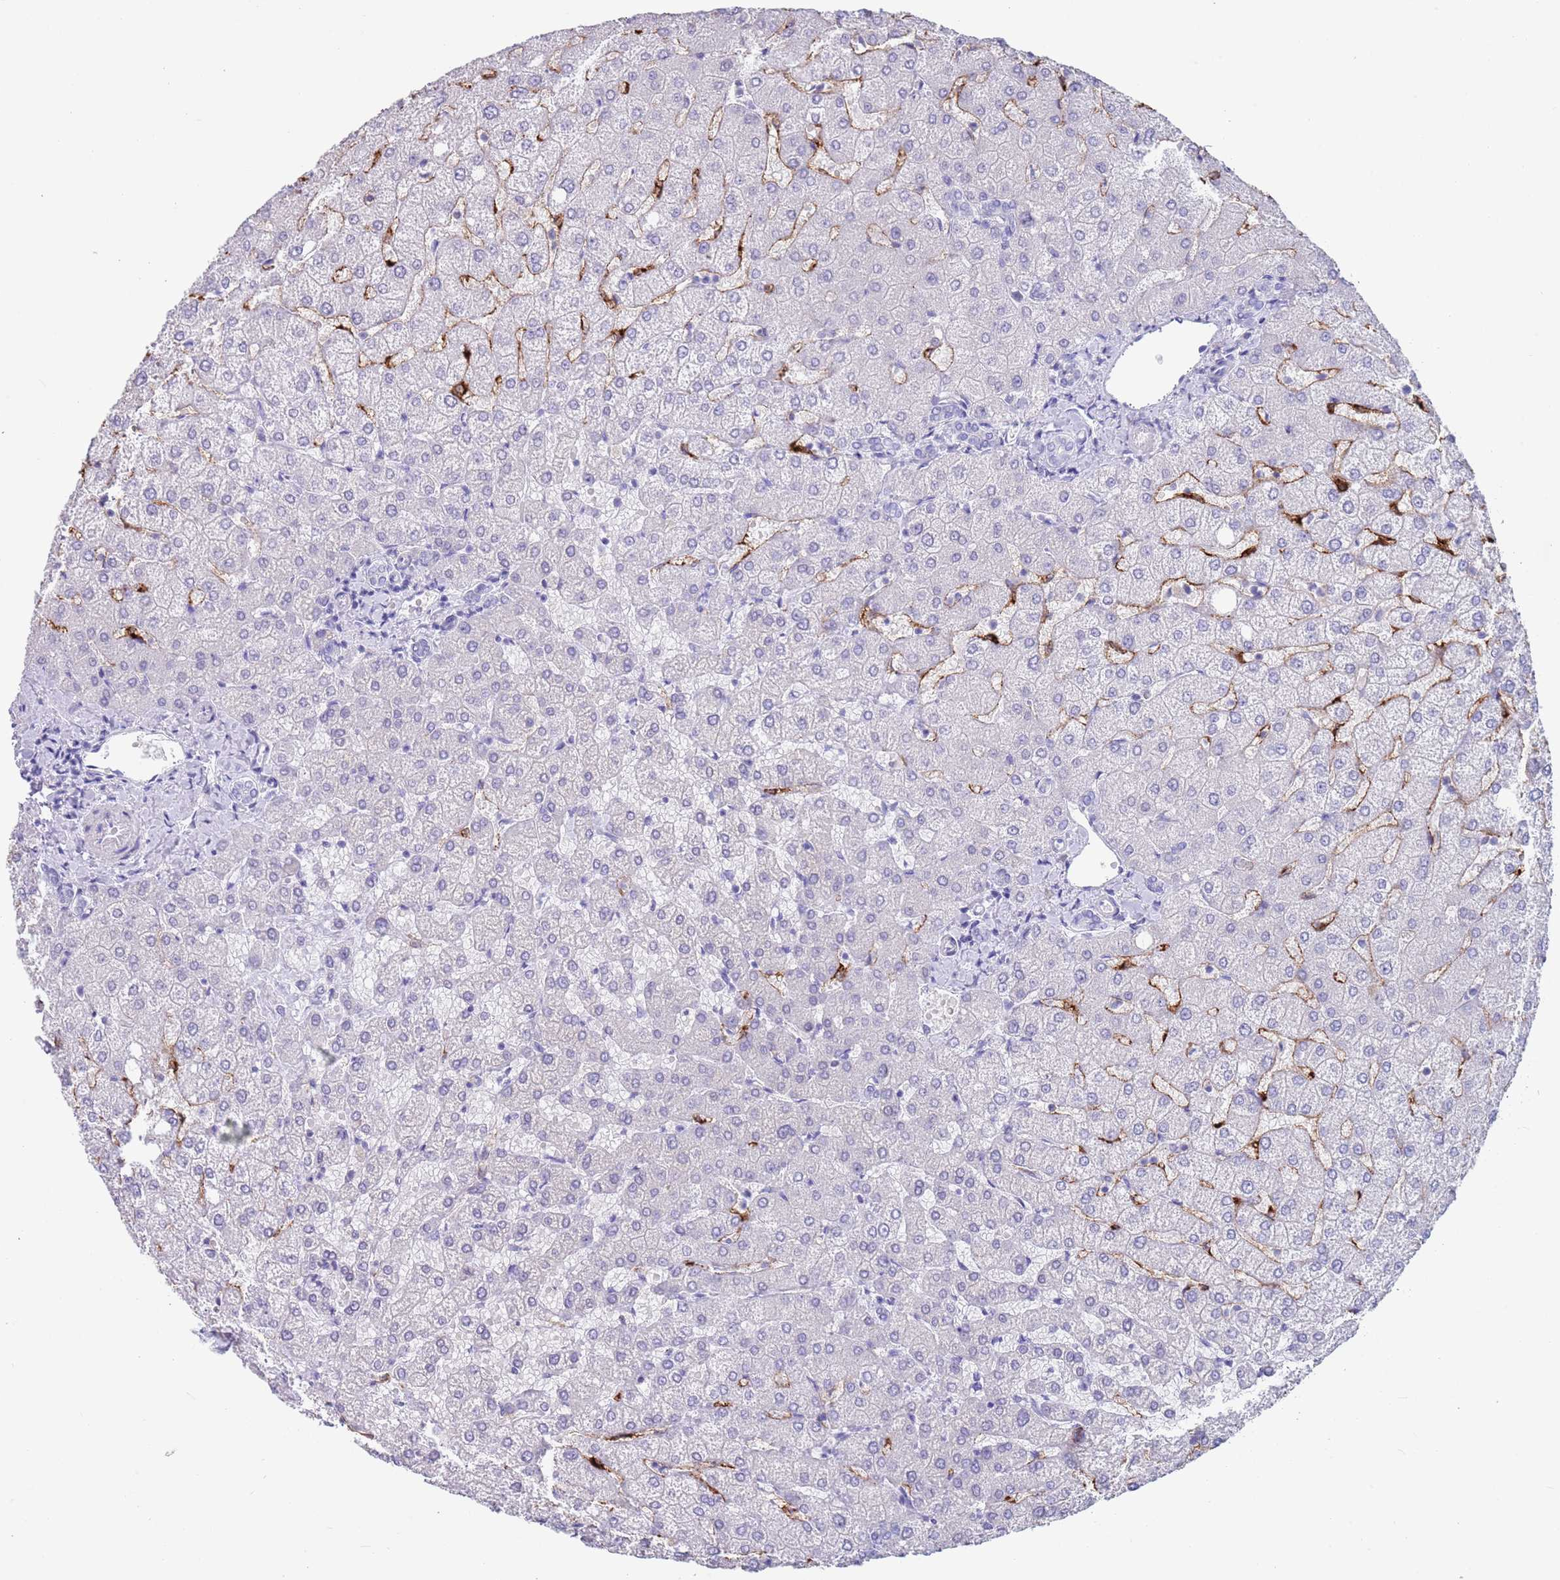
{"staining": {"intensity": "negative", "quantity": "none", "location": "none"}, "tissue": "liver", "cell_type": "Cholangiocytes", "image_type": "normal", "snomed": [{"axis": "morphology", "description": "Normal tissue, NOS"}, {"axis": "topography", "description": "Liver"}], "caption": "Immunohistochemical staining of normal human liver demonstrates no significant positivity in cholangiocytes.", "gene": "CPXM2", "patient": {"sex": "female", "age": 54}}